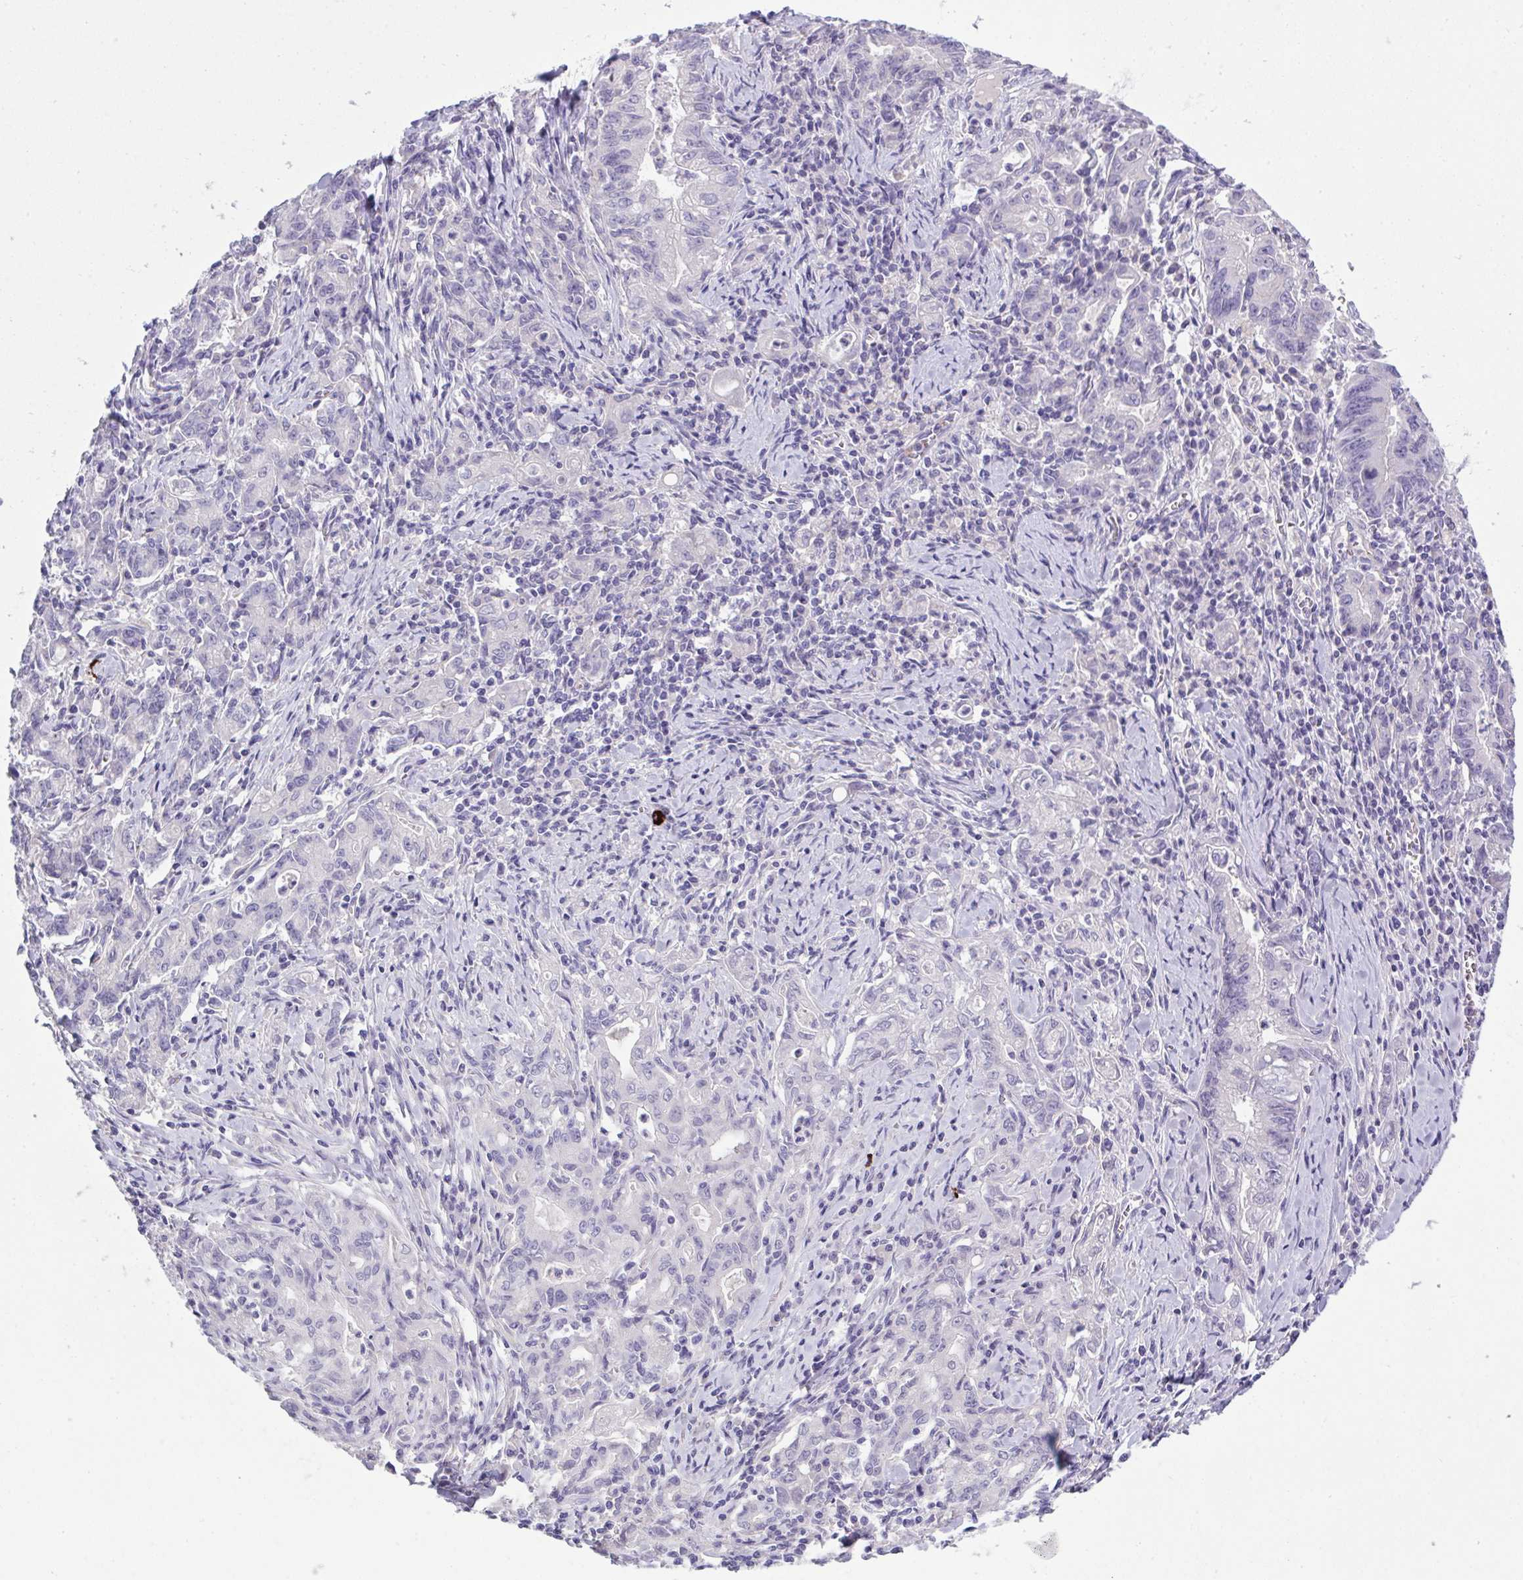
{"staining": {"intensity": "negative", "quantity": "none", "location": "none"}, "tissue": "stomach cancer", "cell_type": "Tumor cells", "image_type": "cancer", "snomed": [{"axis": "morphology", "description": "Adenocarcinoma, NOS"}, {"axis": "topography", "description": "Stomach, upper"}], "caption": "This image is of stomach adenocarcinoma stained with immunohistochemistry (IHC) to label a protein in brown with the nuclei are counter-stained blue. There is no staining in tumor cells.", "gene": "SPTB", "patient": {"sex": "female", "age": 79}}